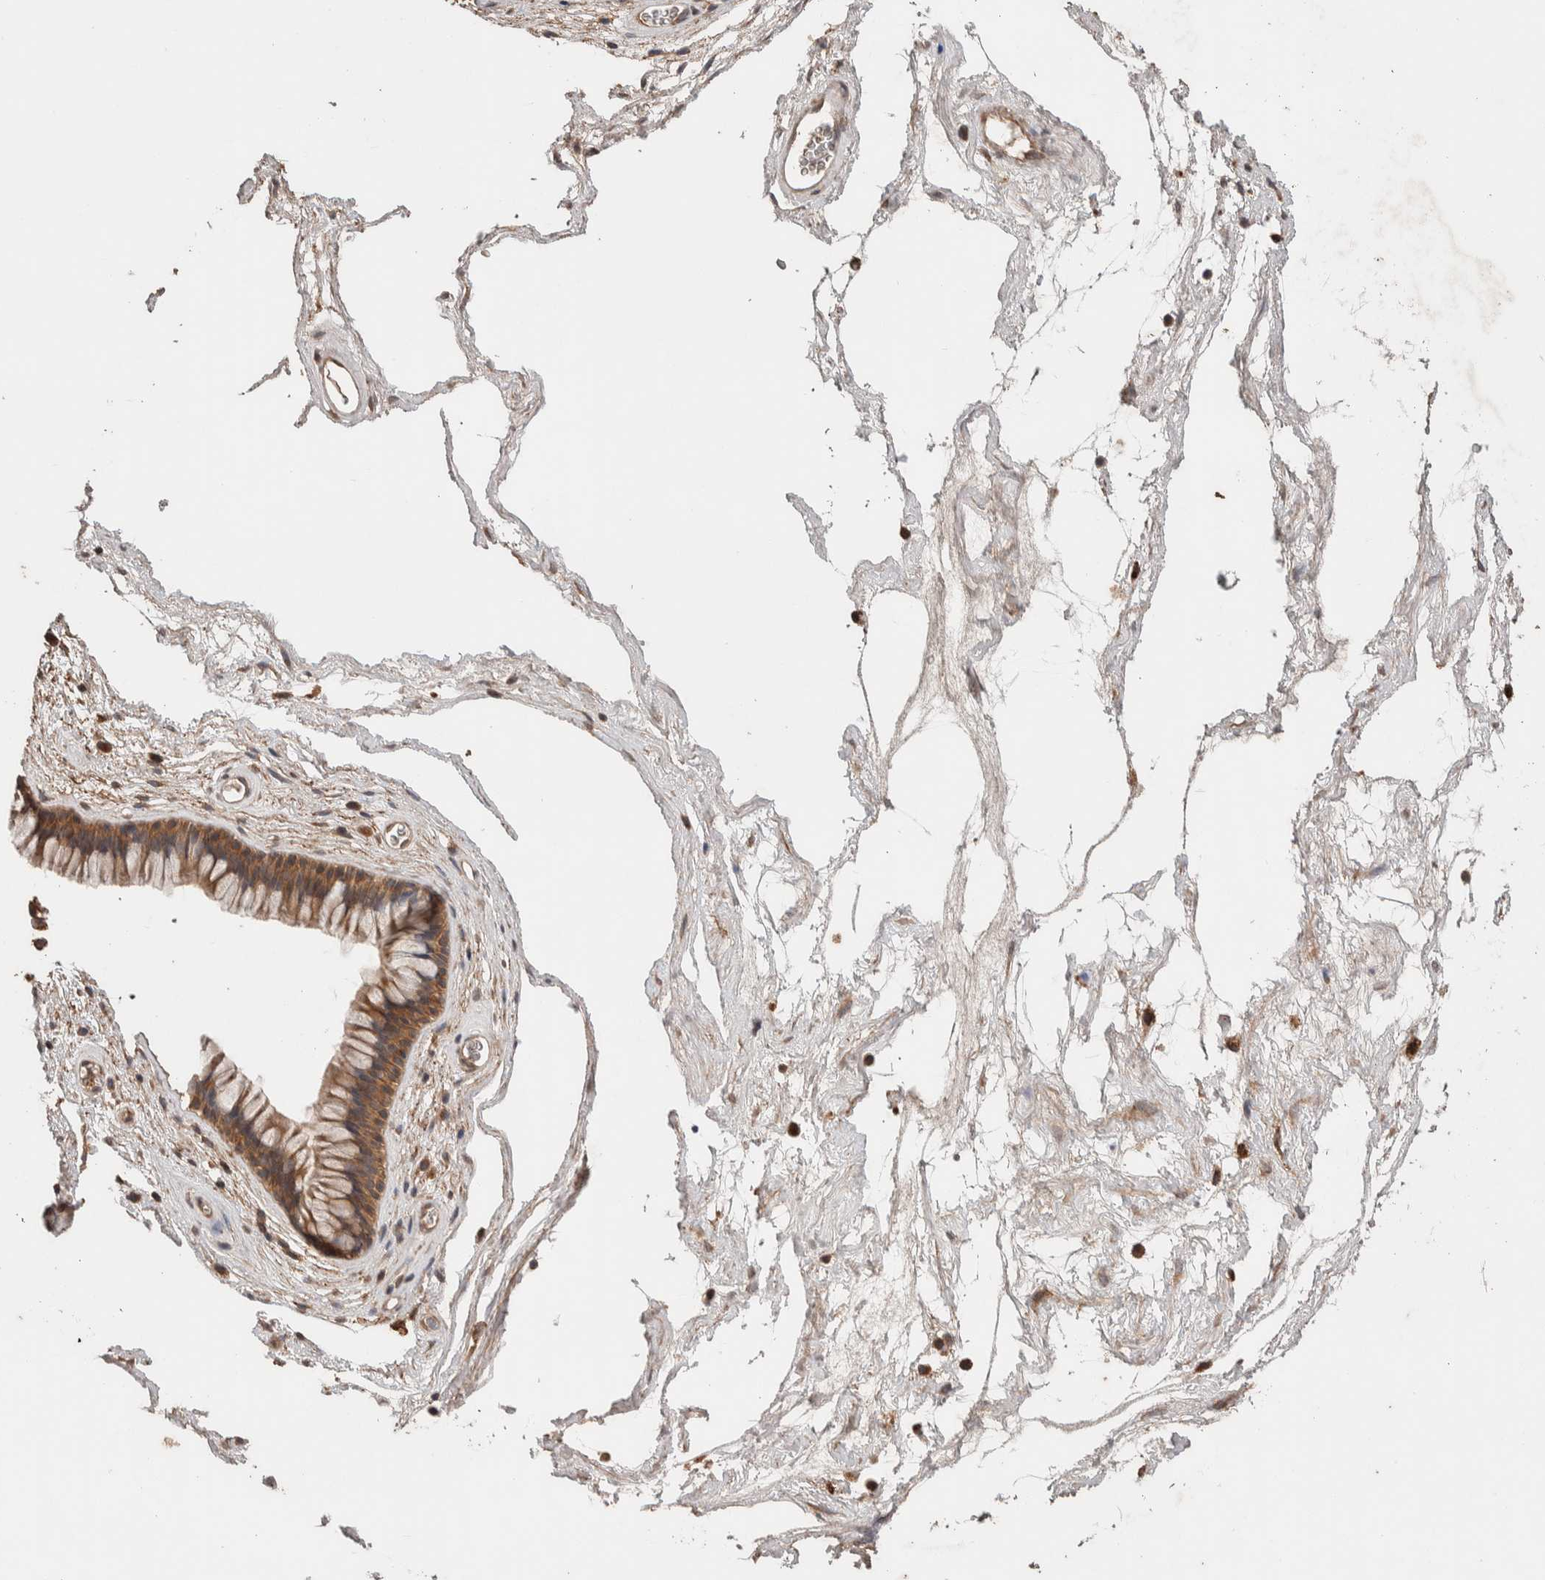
{"staining": {"intensity": "weak", "quantity": ">75%", "location": "cytoplasmic/membranous"}, "tissue": "nasopharynx", "cell_type": "Respiratory epithelial cells", "image_type": "normal", "snomed": [{"axis": "morphology", "description": "Normal tissue, NOS"}, {"axis": "morphology", "description": "Inflammation, NOS"}, {"axis": "topography", "description": "Nasopharynx"}], "caption": "Nasopharynx stained with immunohistochemistry displays weak cytoplasmic/membranous positivity in about >75% of respiratory epithelial cells.", "gene": "KCNJ5", "patient": {"sex": "male", "age": 48}}